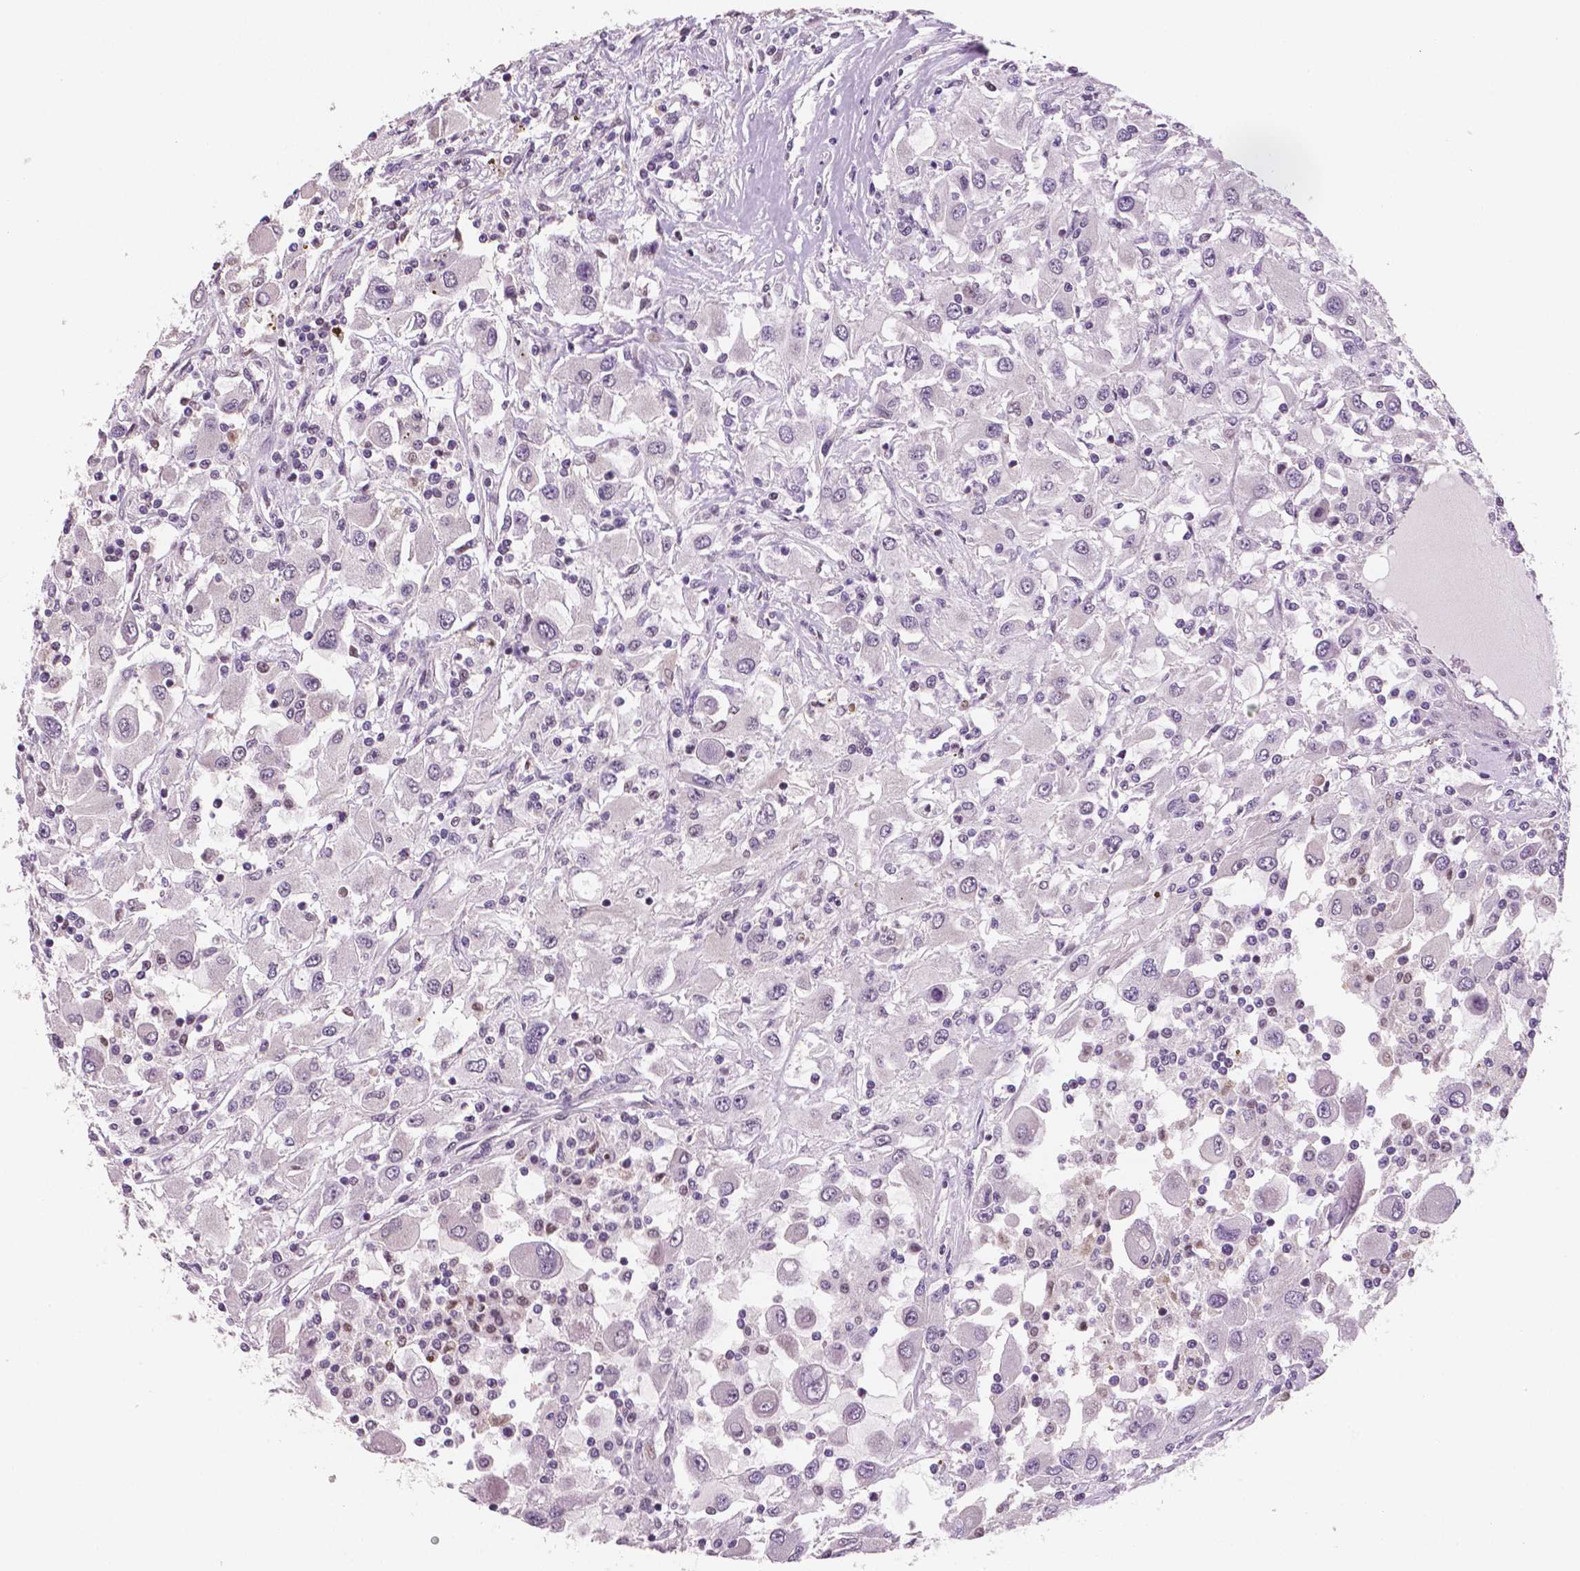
{"staining": {"intensity": "negative", "quantity": "none", "location": "none"}, "tissue": "renal cancer", "cell_type": "Tumor cells", "image_type": "cancer", "snomed": [{"axis": "morphology", "description": "Adenocarcinoma, NOS"}, {"axis": "topography", "description": "Kidney"}], "caption": "Renal cancer (adenocarcinoma) was stained to show a protein in brown. There is no significant positivity in tumor cells. (DAB immunohistochemistry, high magnification).", "gene": "STAT3", "patient": {"sex": "female", "age": 67}}